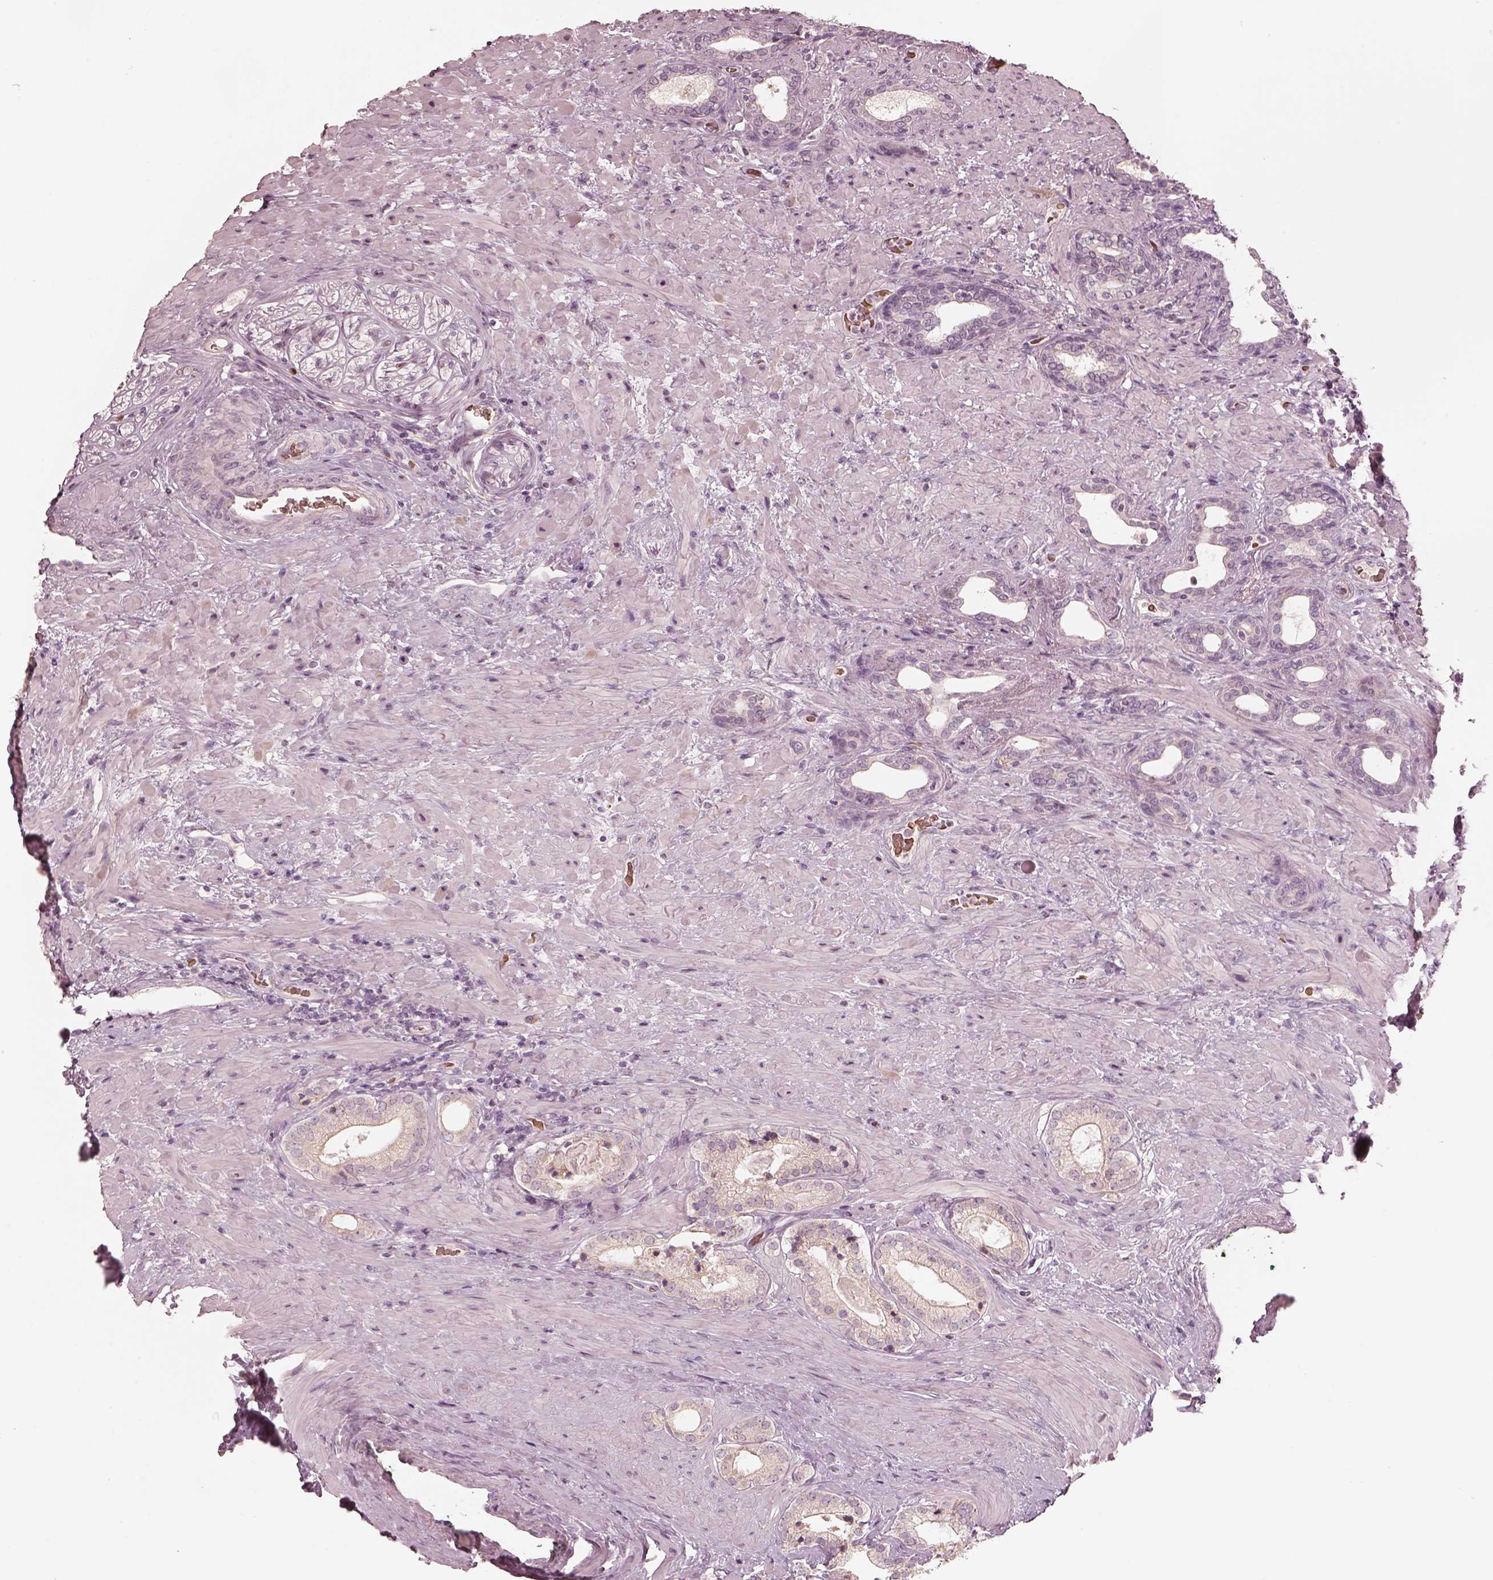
{"staining": {"intensity": "negative", "quantity": "none", "location": "none"}, "tissue": "prostate cancer", "cell_type": "Tumor cells", "image_type": "cancer", "snomed": [{"axis": "morphology", "description": "Adenocarcinoma, Low grade"}, {"axis": "topography", "description": "Prostate and seminal vesicle, NOS"}], "caption": "Prostate cancer (low-grade adenocarcinoma) stained for a protein using immunohistochemistry (IHC) displays no expression tumor cells.", "gene": "ANKLE1", "patient": {"sex": "male", "age": 61}}